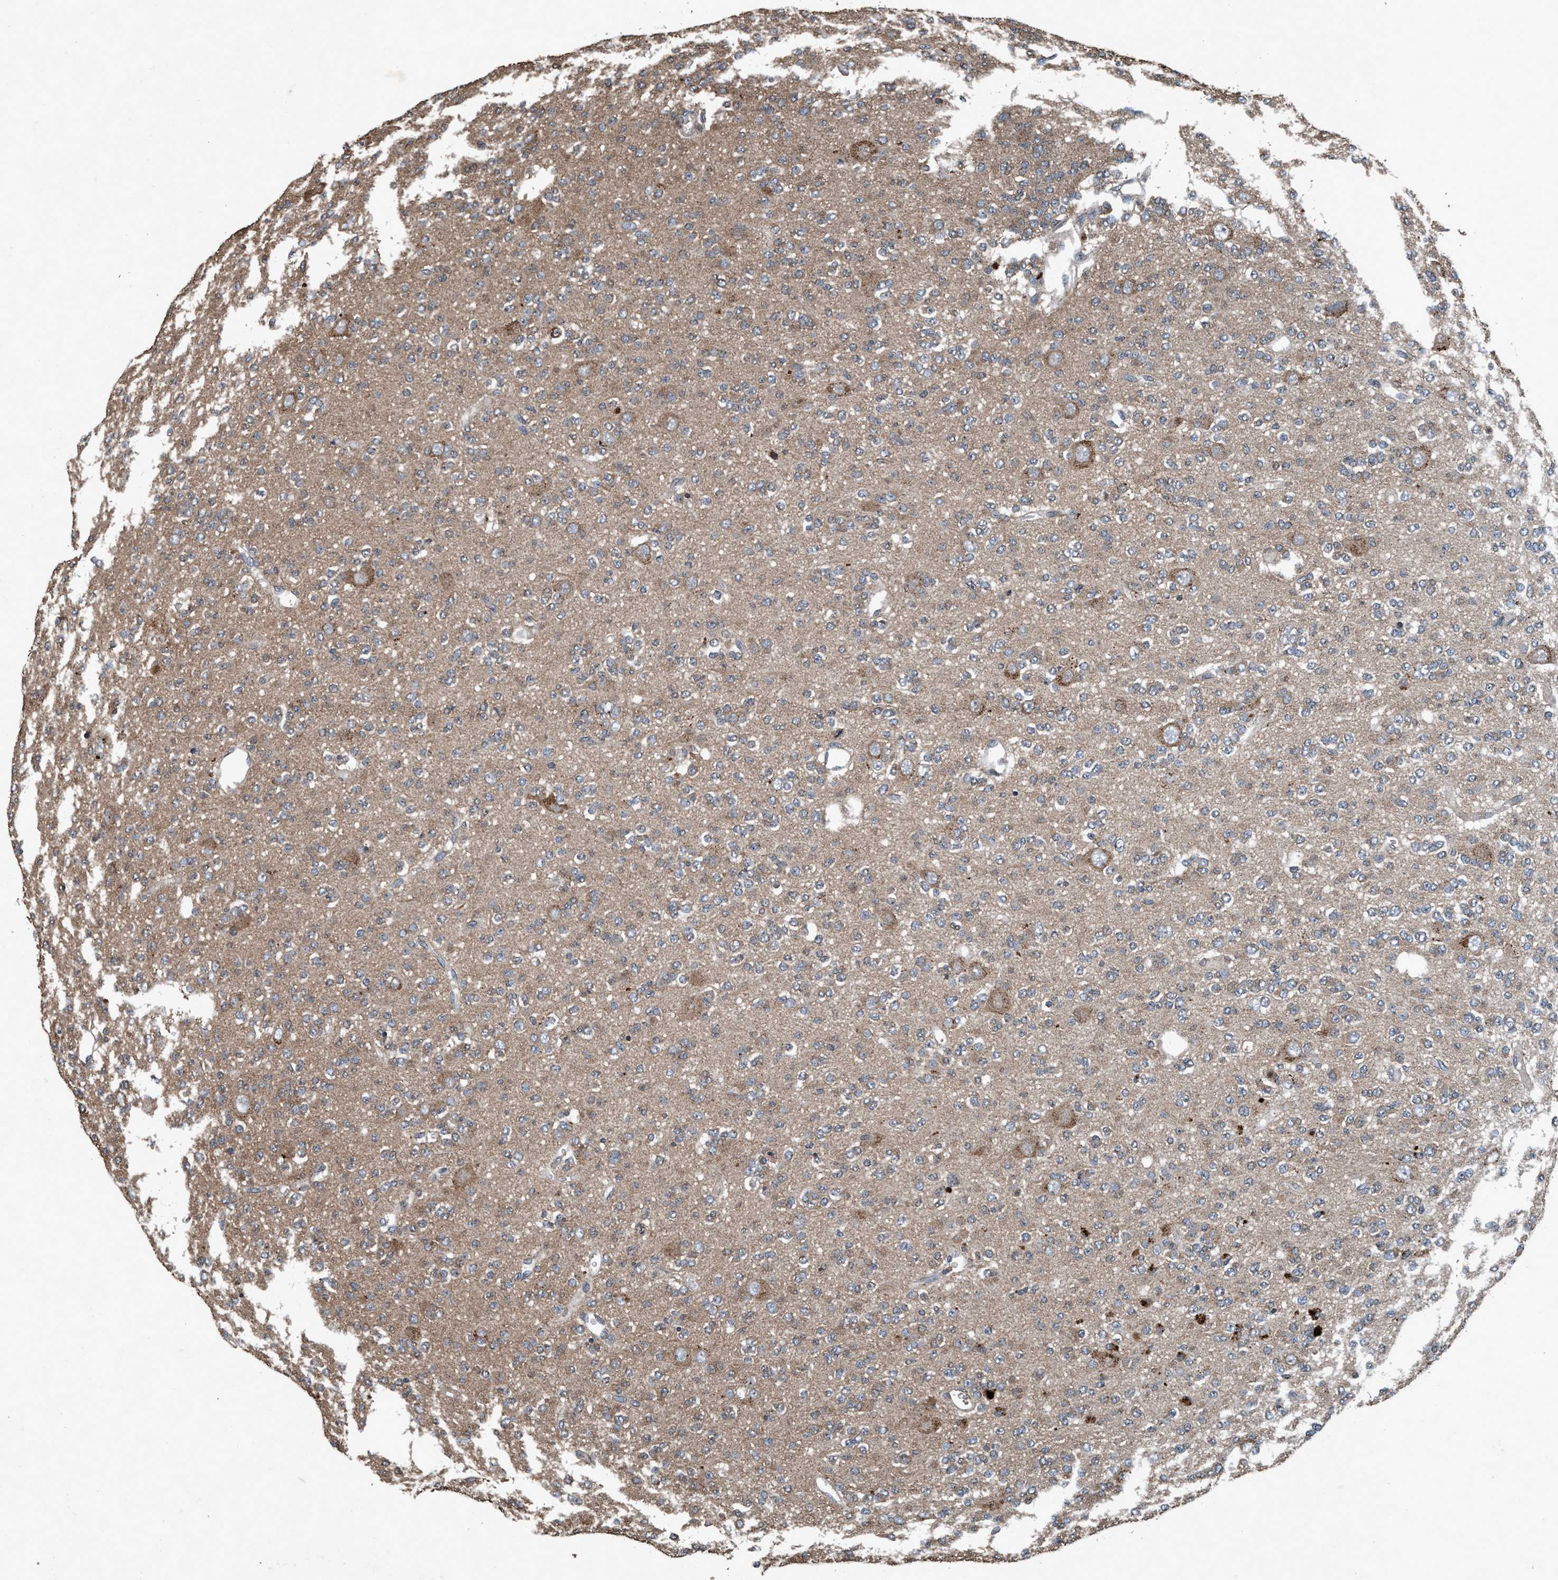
{"staining": {"intensity": "weak", "quantity": "25%-75%", "location": "cytoplasmic/membranous"}, "tissue": "glioma", "cell_type": "Tumor cells", "image_type": "cancer", "snomed": [{"axis": "morphology", "description": "Glioma, malignant, Low grade"}, {"axis": "topography", "description": "Brain"}], "caption": "Immunohistochemical staining of human glioma displays weak cytoplasmic/membranous protein staining in approximately 25%-75% of tumor cells. (brown staining indicates protein expression, while blue staining denotes nuclei).", "gene": "AKT1S1", "patient": {"sex": "male", "age": 38}}